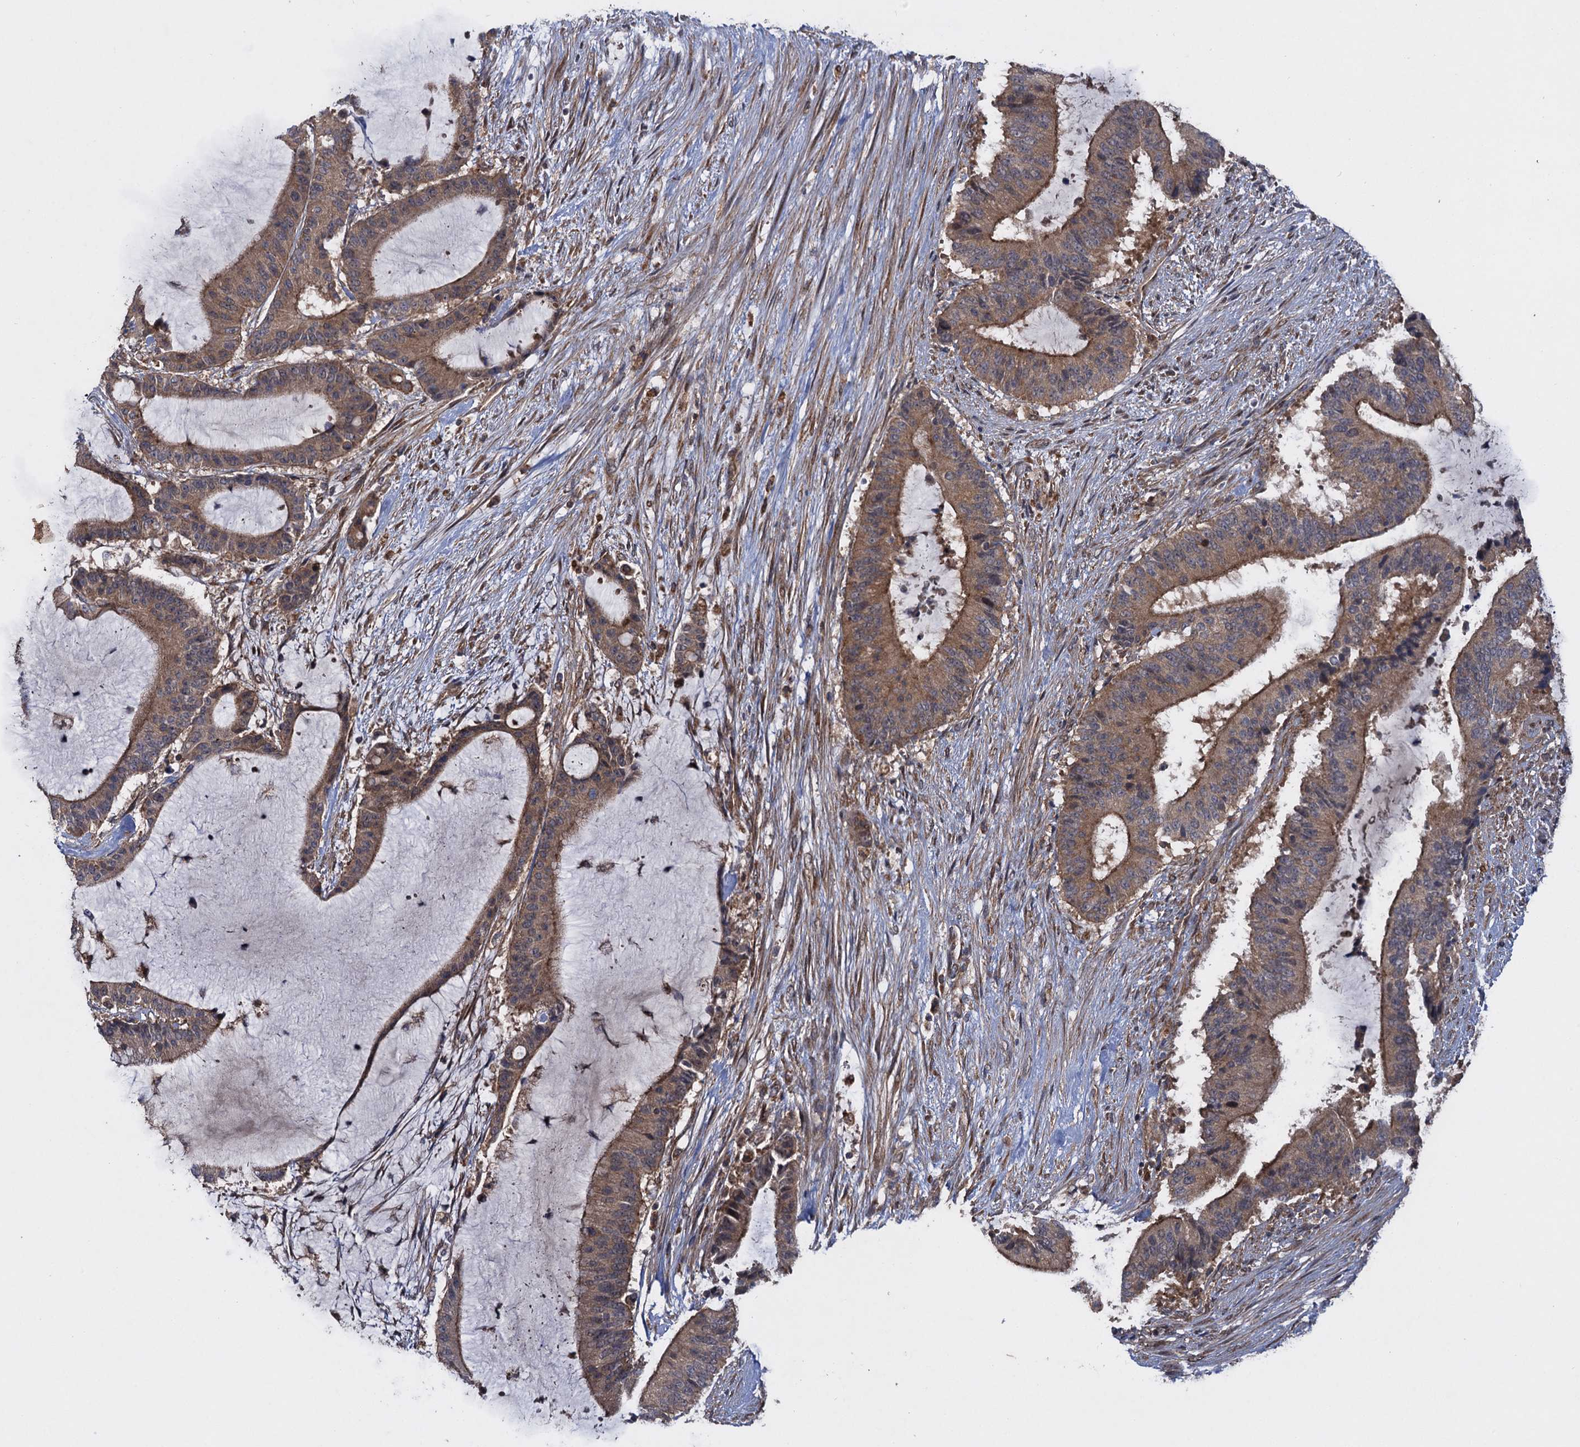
{"staining": {"intensity": "moderate", "quantity": ">75%", "location": "cytoplasmic/membranous"}, "tissue": "liver cancer", "cell_type": "Tumor cells", "image_type": "cancer", "snomed": [{"axis": "morphology", "description": "Normal tissue, NOS"}, {"axis": "morphology", "description": "Cholangiocarcinoma"}, {"axis": "topography", "description": "Liver"}, {"axis": "topography", "description": "Peripheral nerve tissue"}], "caption": "Liver cholangiocarcinoma was stained to show a protein in brown. There is medium levels of moderate cytoplasmic/membranous expression in approximately >75% of tumor cells.", "gene": "HAUS1", "patient": {"sex": "female", "age": 73}}